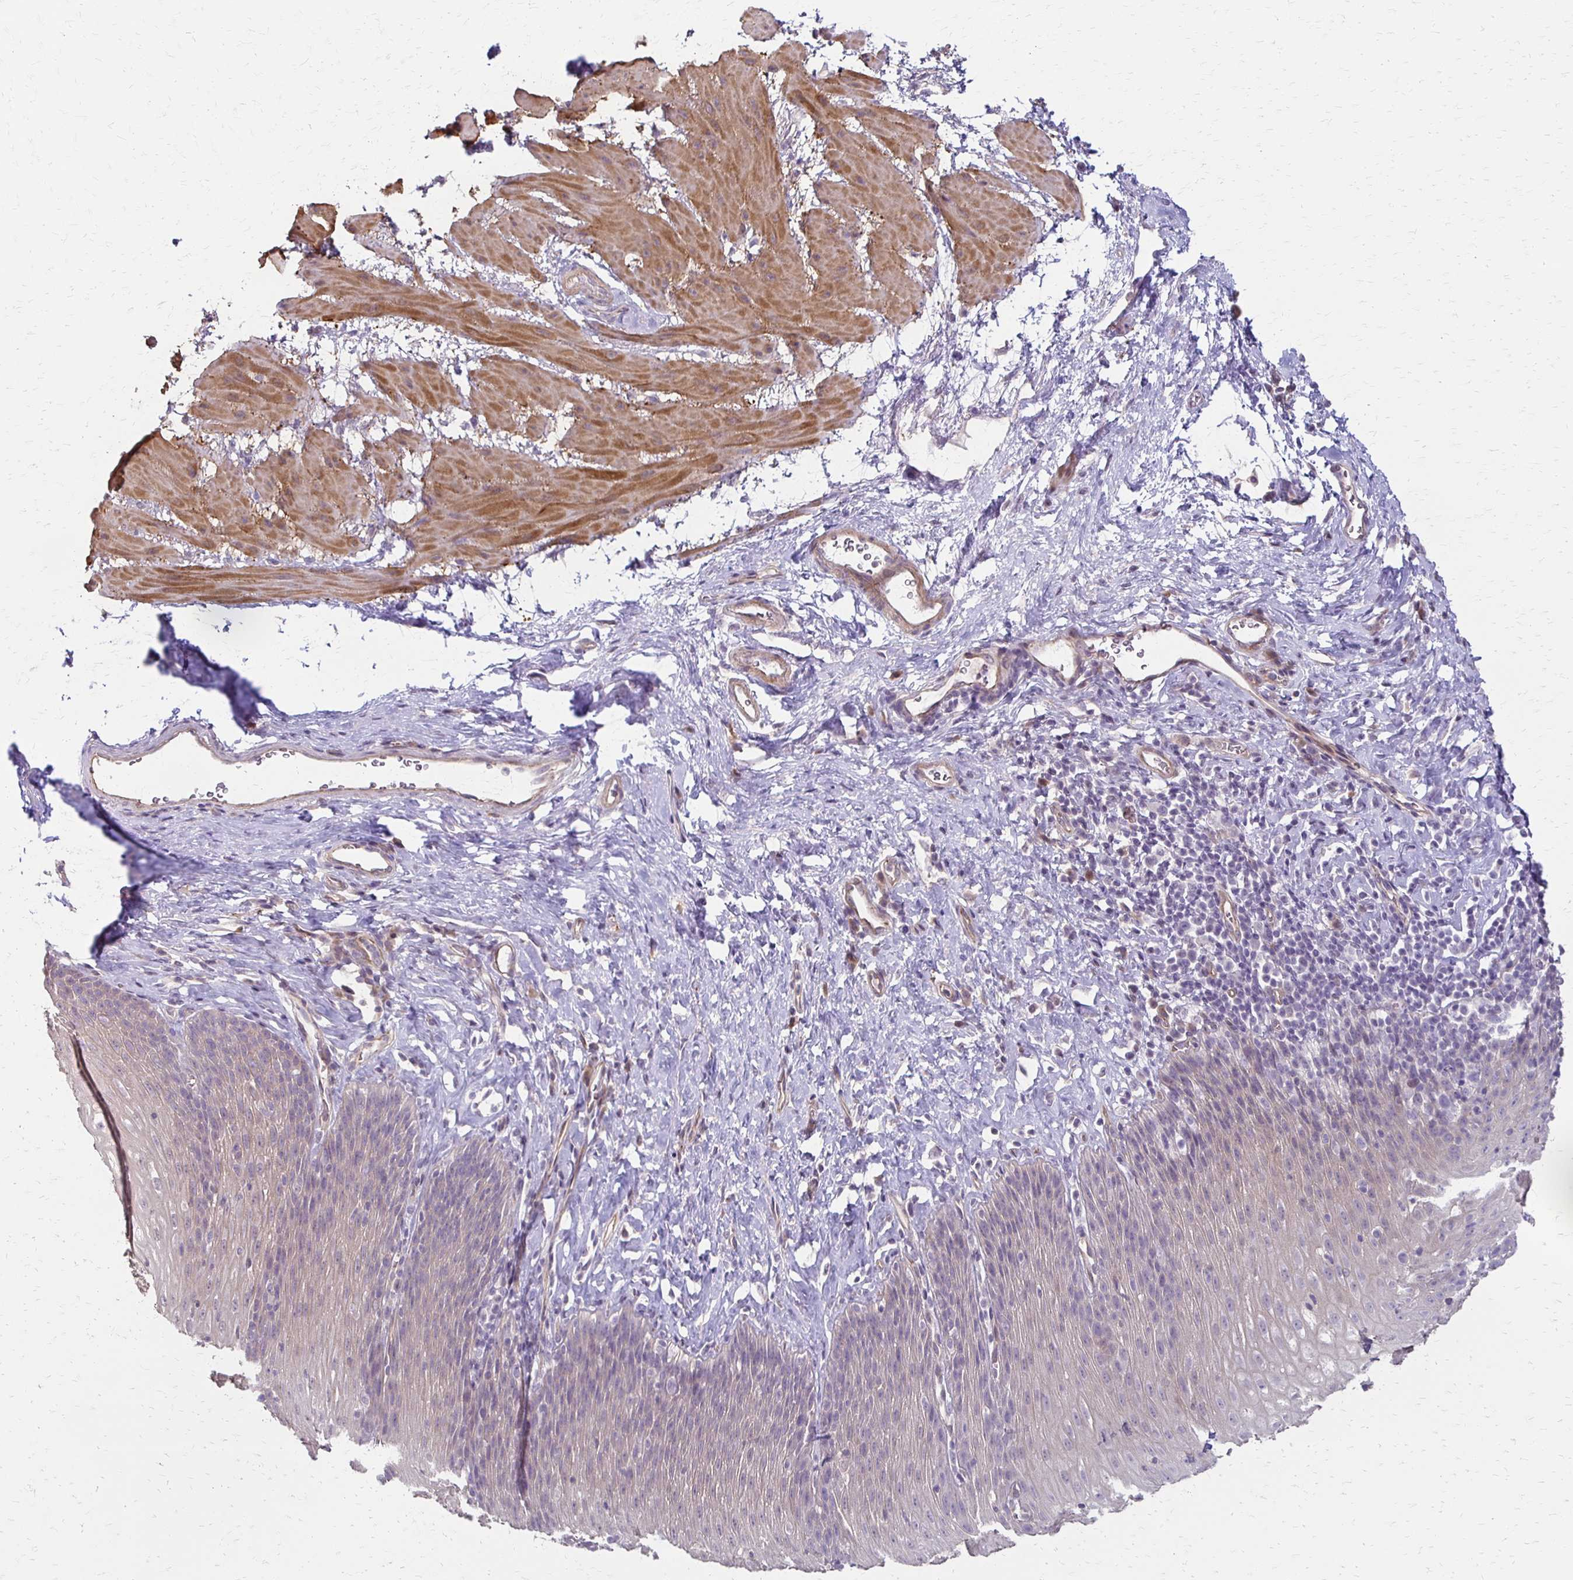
{"staining": {"intensity": "weak", "quantity": "<25%", "location": "cytoplasmic/membranous"}, "tissue": "esophagus", "cell_type": "Squamous epithelial cells", "image_type": "normal", "snomed": [{"axis": "morphology", "description": "Normal tissue, NOS"}, {"axis": "topography", "description": "Esophagus"}], "caption": "High power microscopy histopathology image of an immunohistochemistry image of unremarkable esophagus, revealing no significant positivity in squamous epithelial cells. (Stains: DAB (3,3'-diaminobenzidine) IHC with hematoxylin counter stain, Microscopy: brightfield microscopy at high magnification).", "gene": "CFL2", "patient": {"sex": "female", "age": 61}}